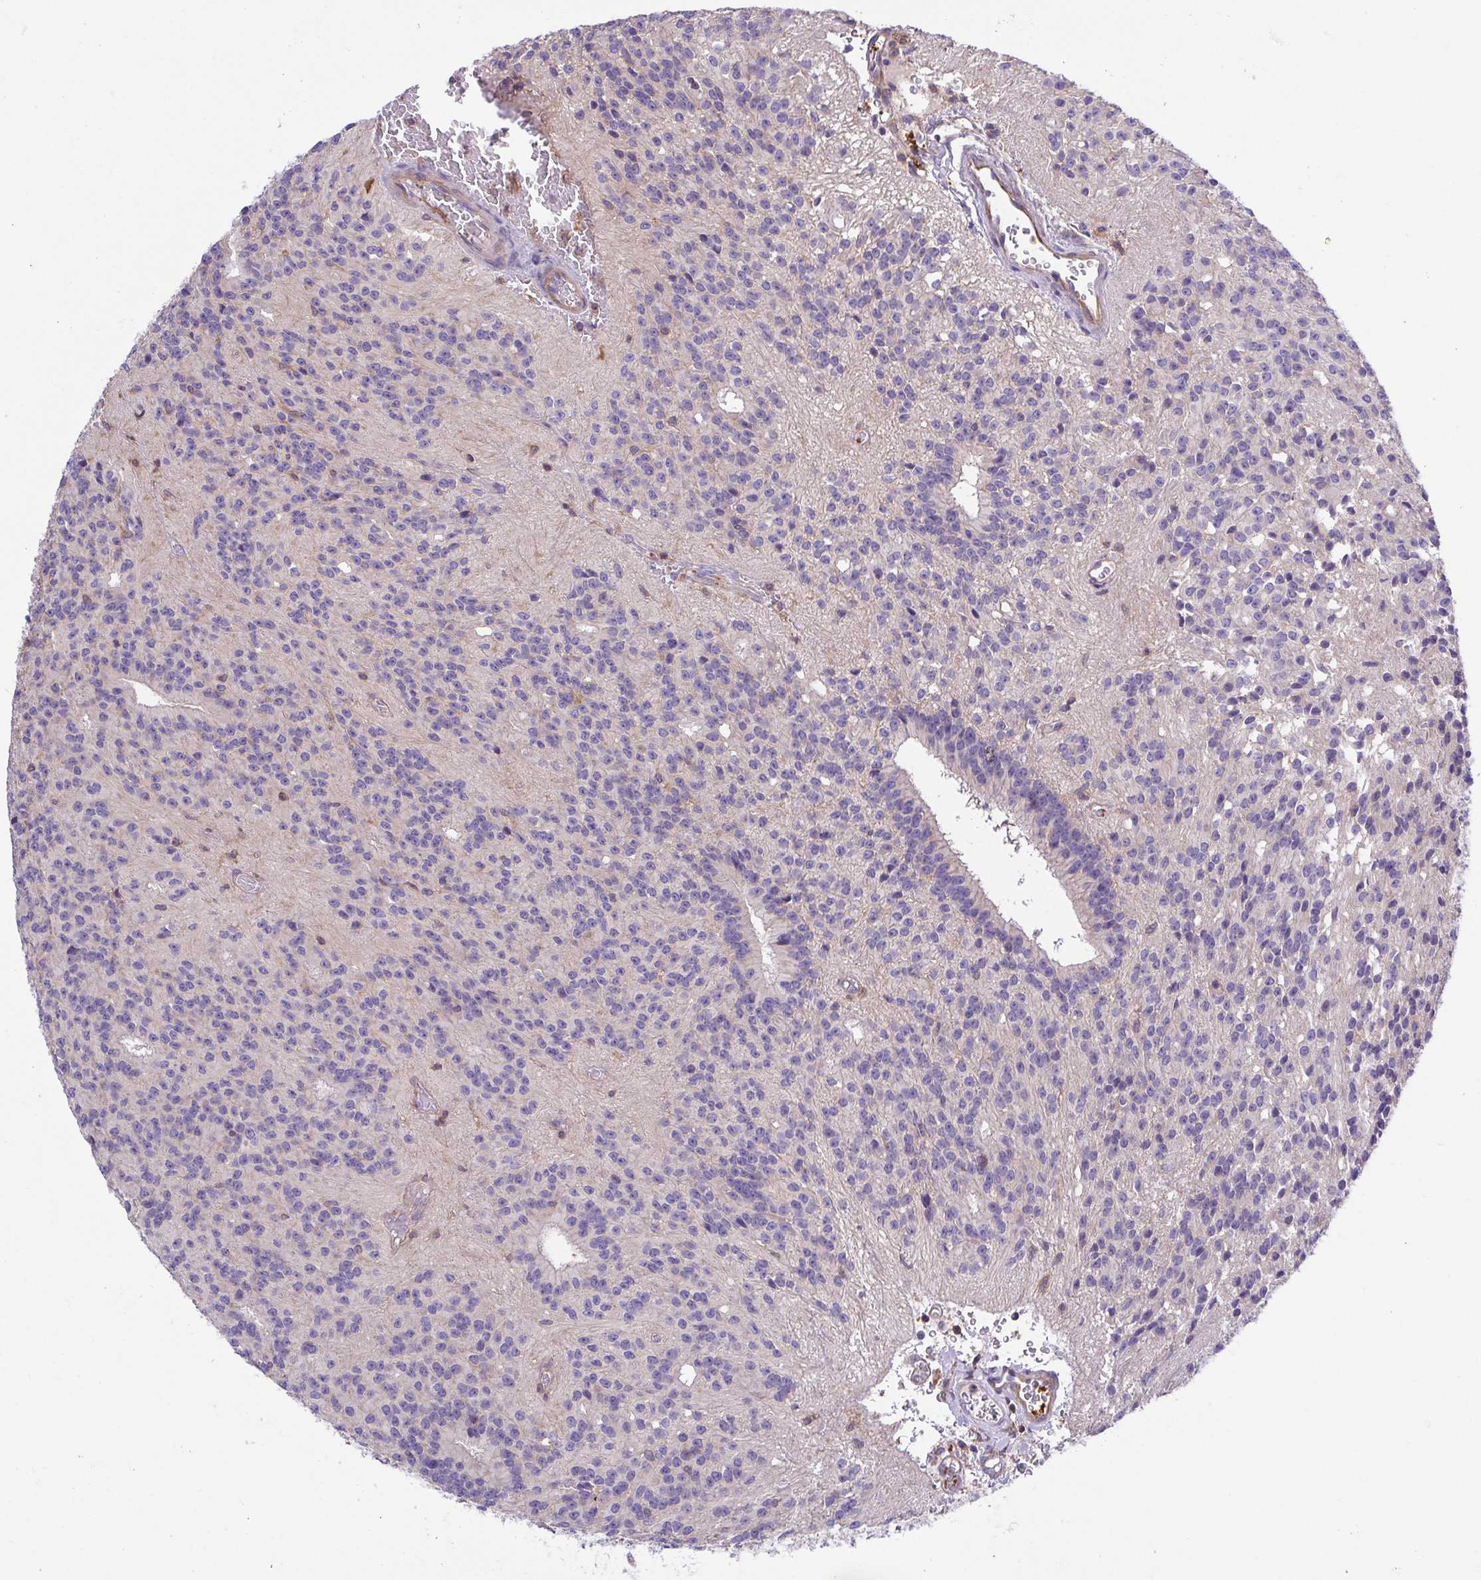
{"staining": {"intensity": "negative", "quantity": "none", "location": "none"}, "tissue": "glioma", "cell_type": "Tumor cells", "image_type": "cancer", "snomed": [{"axis": "morphology", "description": "Glioma, malignant, Low grade"}, {"axis": "topography", "description": "Brain"}], "caption": "Immunohistochemical staining of human glioma shows no significant staining in tumor cells.", "gene": "PRR14L", "patient": {"sex": "male", "age": 31}}